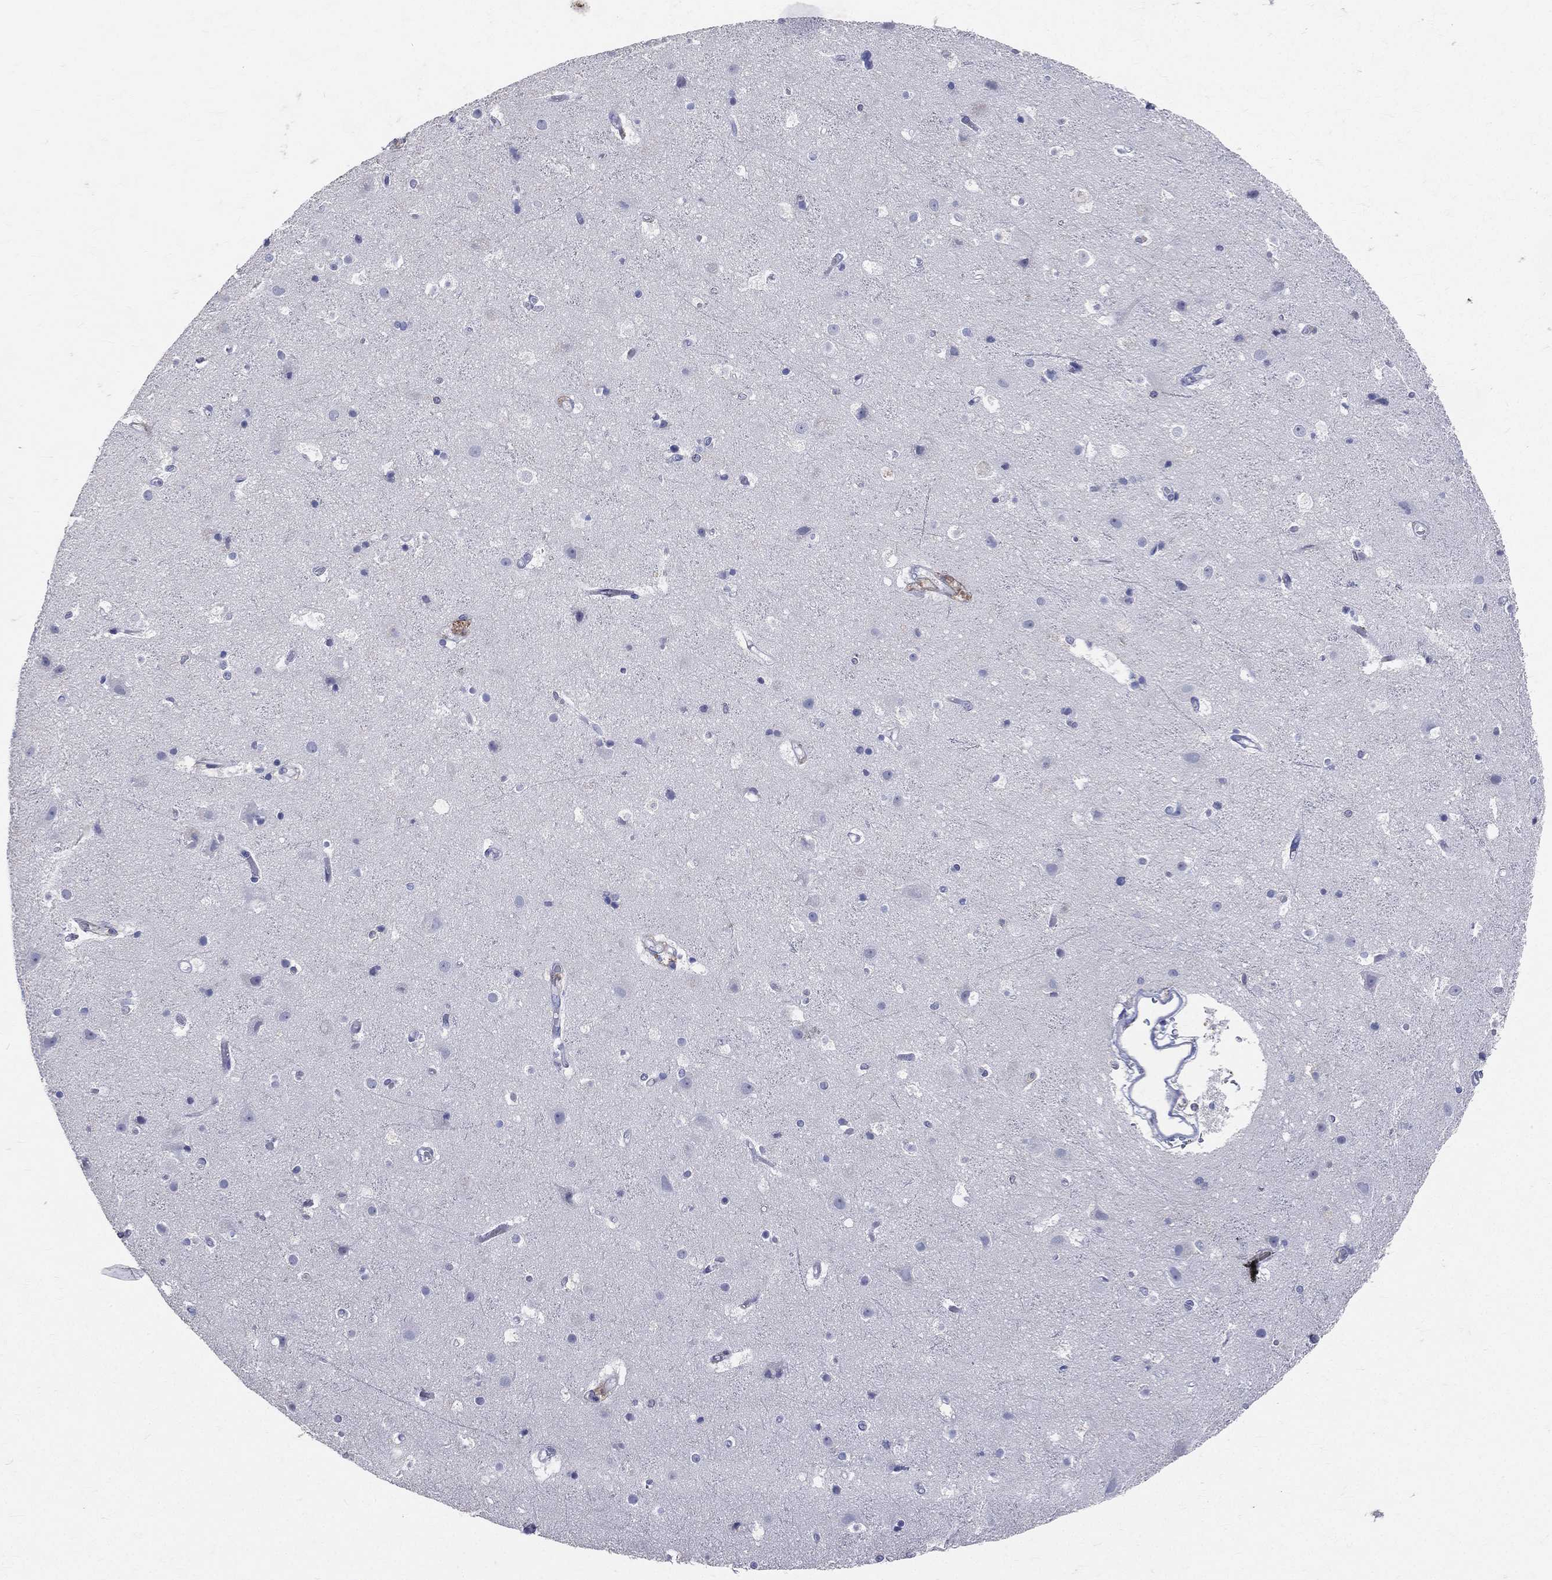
{"staining": {"intensity": "negative", "quantity": "none", "location": "none"}, "tissue": "cerebral cortex", "cell_type": "Endothelial cells", "image_type": "normal", "snomed": [{"axis": "morphology", "description": "Normal tissue, NOS"}, {"axis": "topography", "description": "Cerebral cortex"}], "caption": "This is an immunohistochemistry (IHC) histopathology image of normal human cerebral cortex. There is no staining in endothelial cells.", "gene": "CD33", "patient": {"sex": "female", "age": 52}}